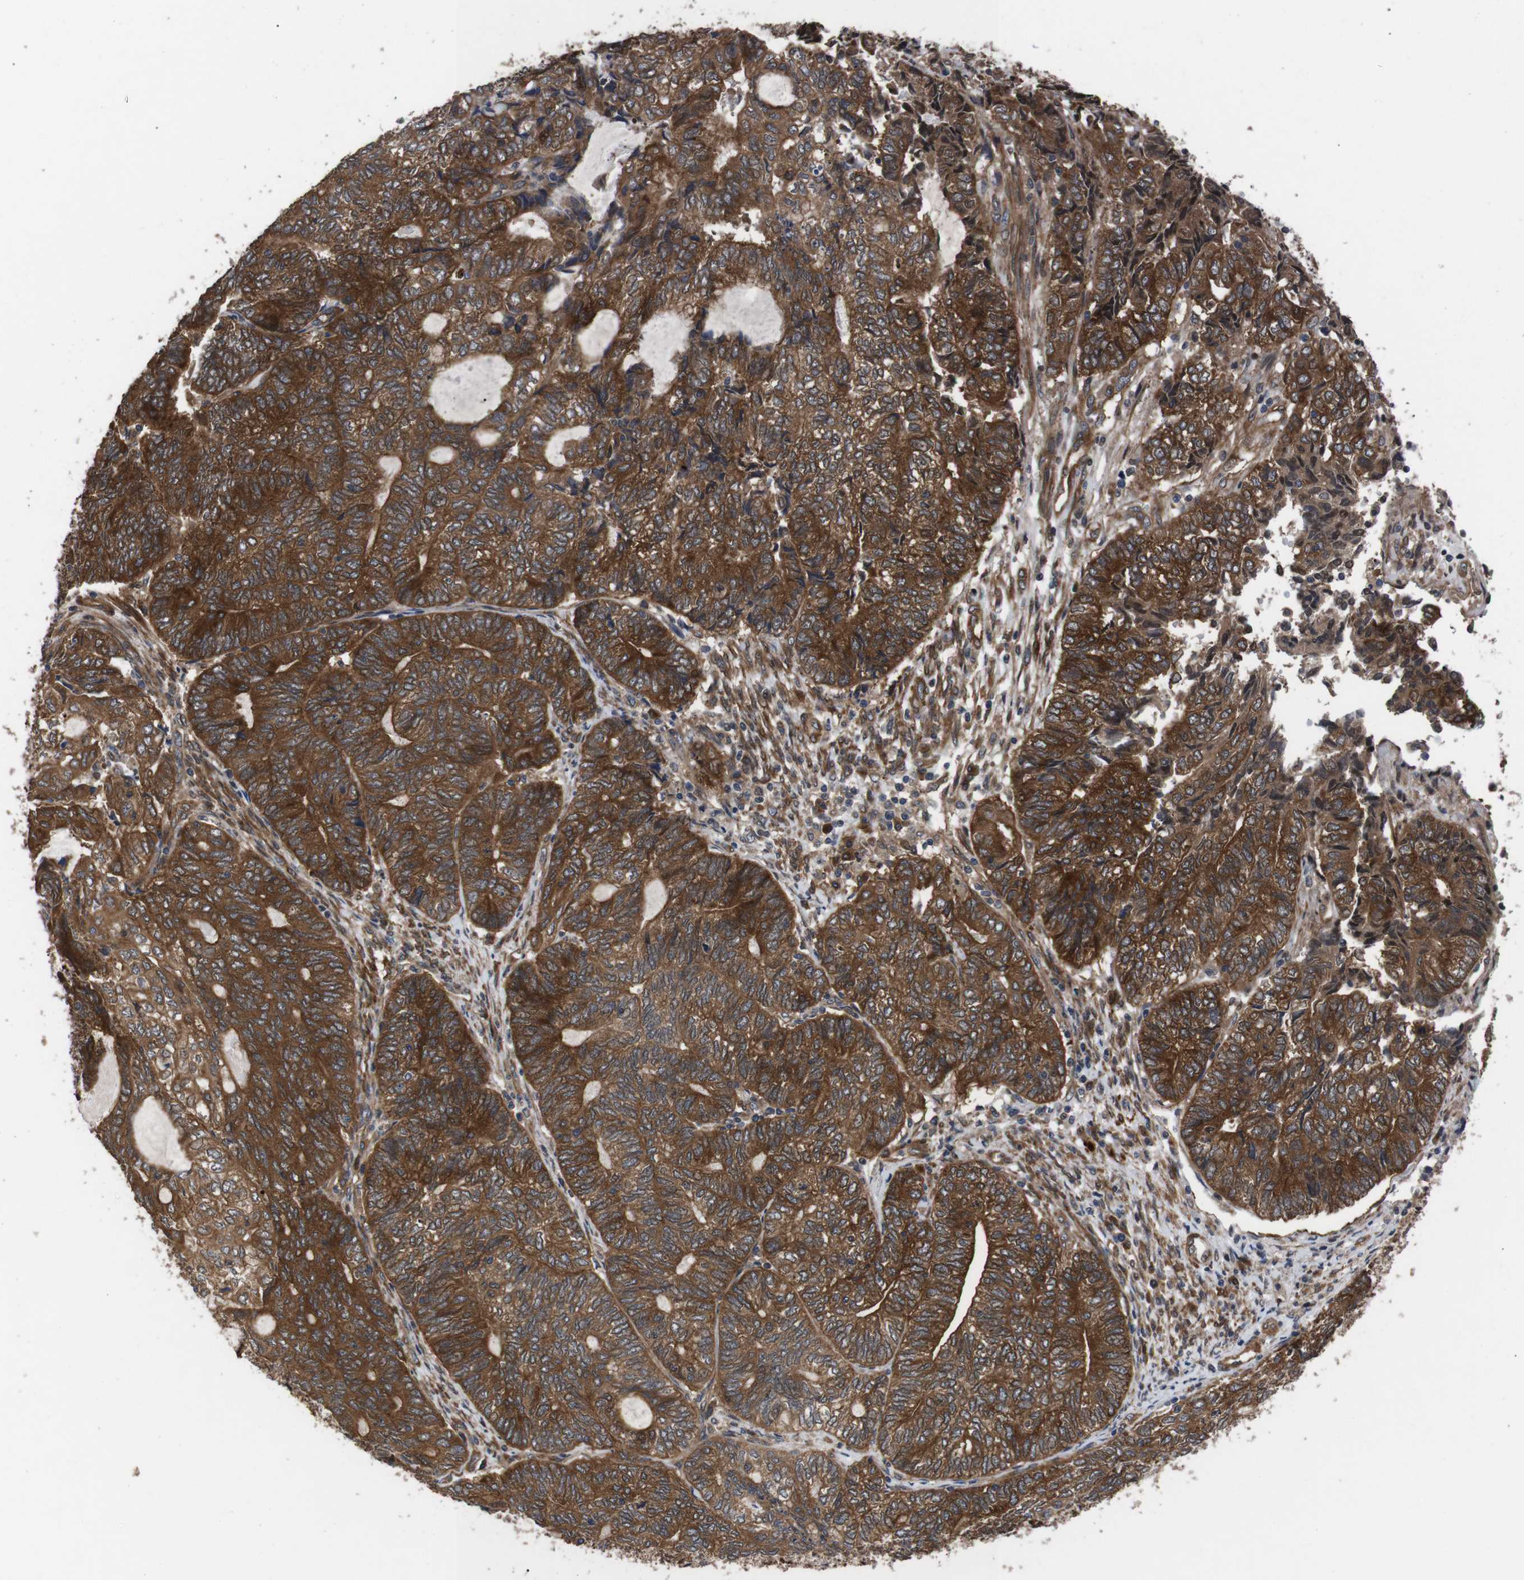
{"staining": {"intensity": "strong", "quantity": ">75%", "location": "cytoplasmic/membranous"}, "tissue": "endometrial cancer", "cell_type": "Tumor cells", "image_type": "cancer", "snomed": [{"axis": "morphology", "description": "Adenocarcinoma, NOS"}, {"axis": "topography", "description": "Uterus"}, {"axis": "topography", "description": "Endometrium"}], "caption": "The photomicrograph exhibits a brown stain indicating the presence of a protein in the cytoplasmic/membranous of tumor cells in adenocarcinoma (endometrial).", "gene": "PAWR", "patient": {"sex": "female", "age": 70}}